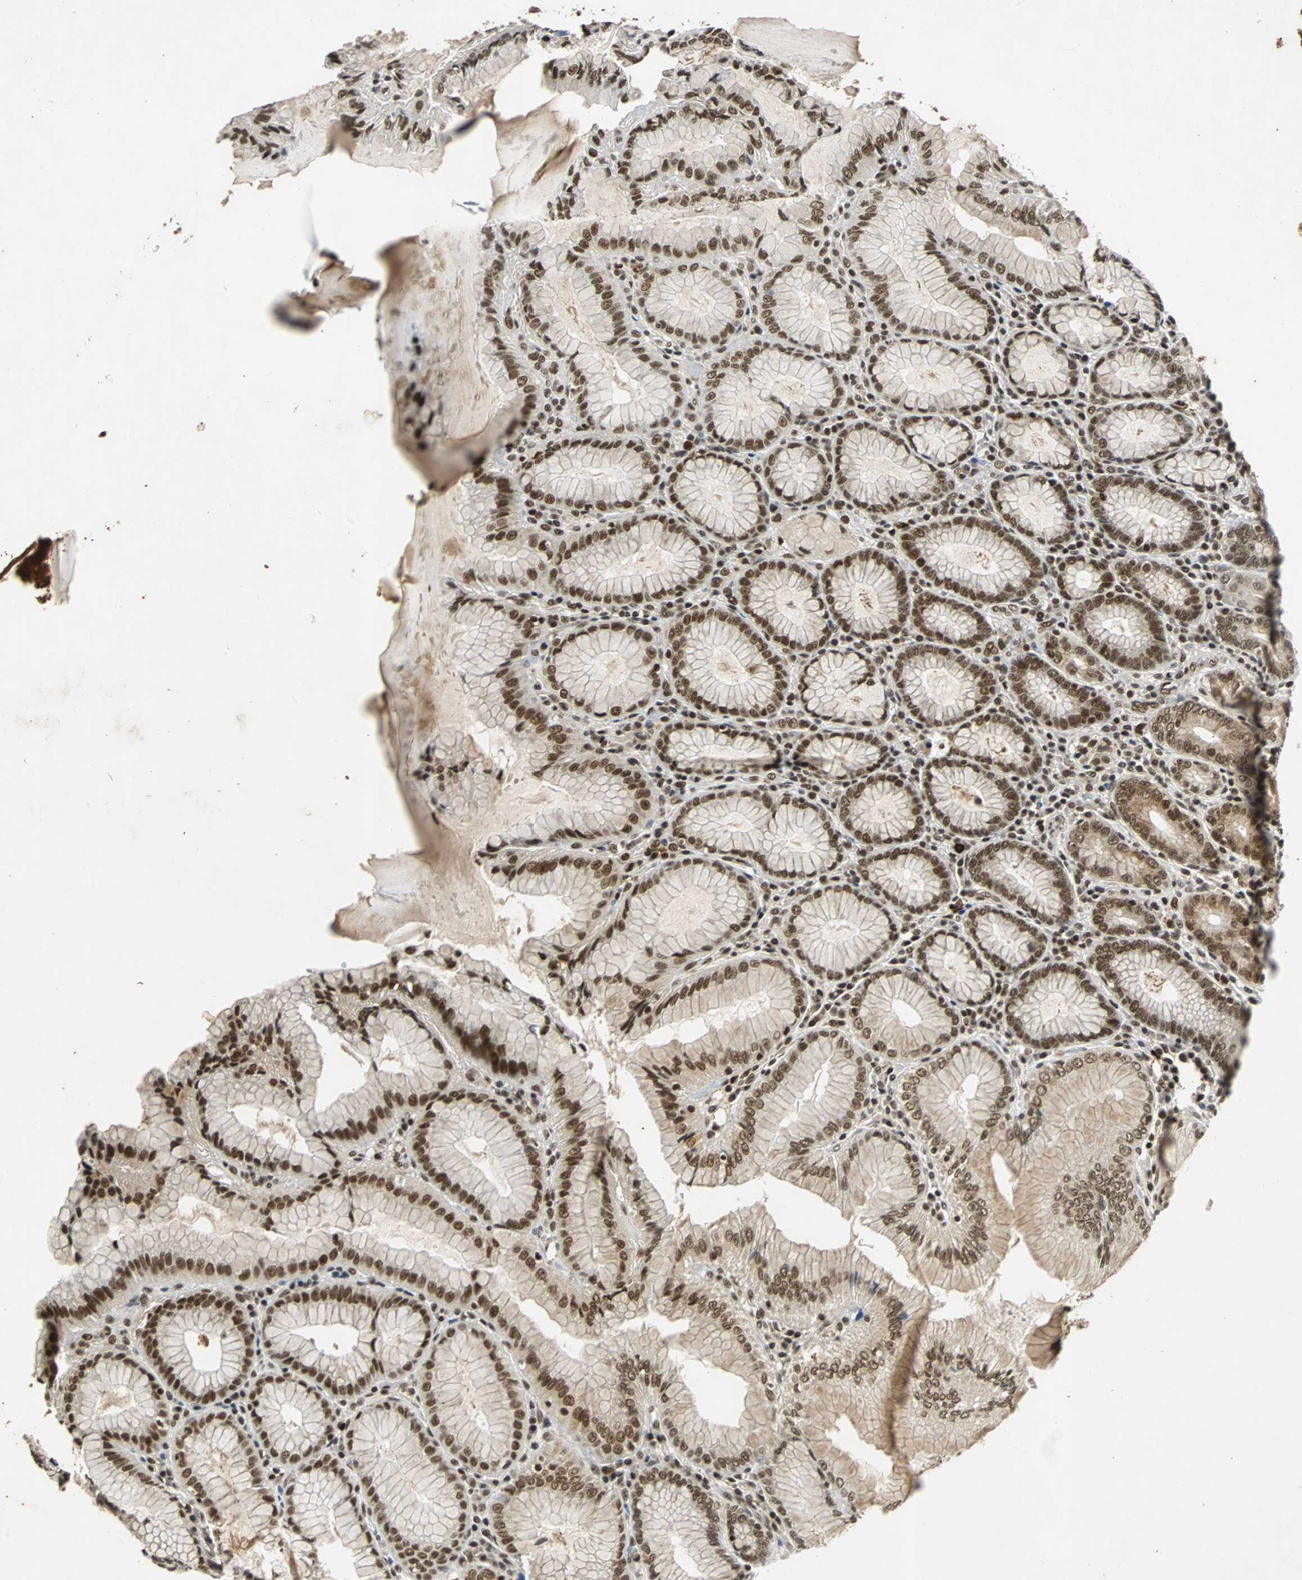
{"staining": {"intensity": "strong", "quantity": ">75%", "location": "cytoplasmic/membranous,nuclear"}, "tissue": "stomach", "cell_type": "Glandular cells", "image_type": "normal", "snomed": [{"axis": "morphology", "description": "Normal tissue, NOS"}, {"axis": "topography", "description": "Stomach, lower"}], "caption": "Protein staining by IHC displays strong cytoplasmic/membranous,nuclear positivity in approximately >75% of glandular cells in normal stomach.", "gene": "TAF5", "patient": {"sex": "female", "age": 76}}